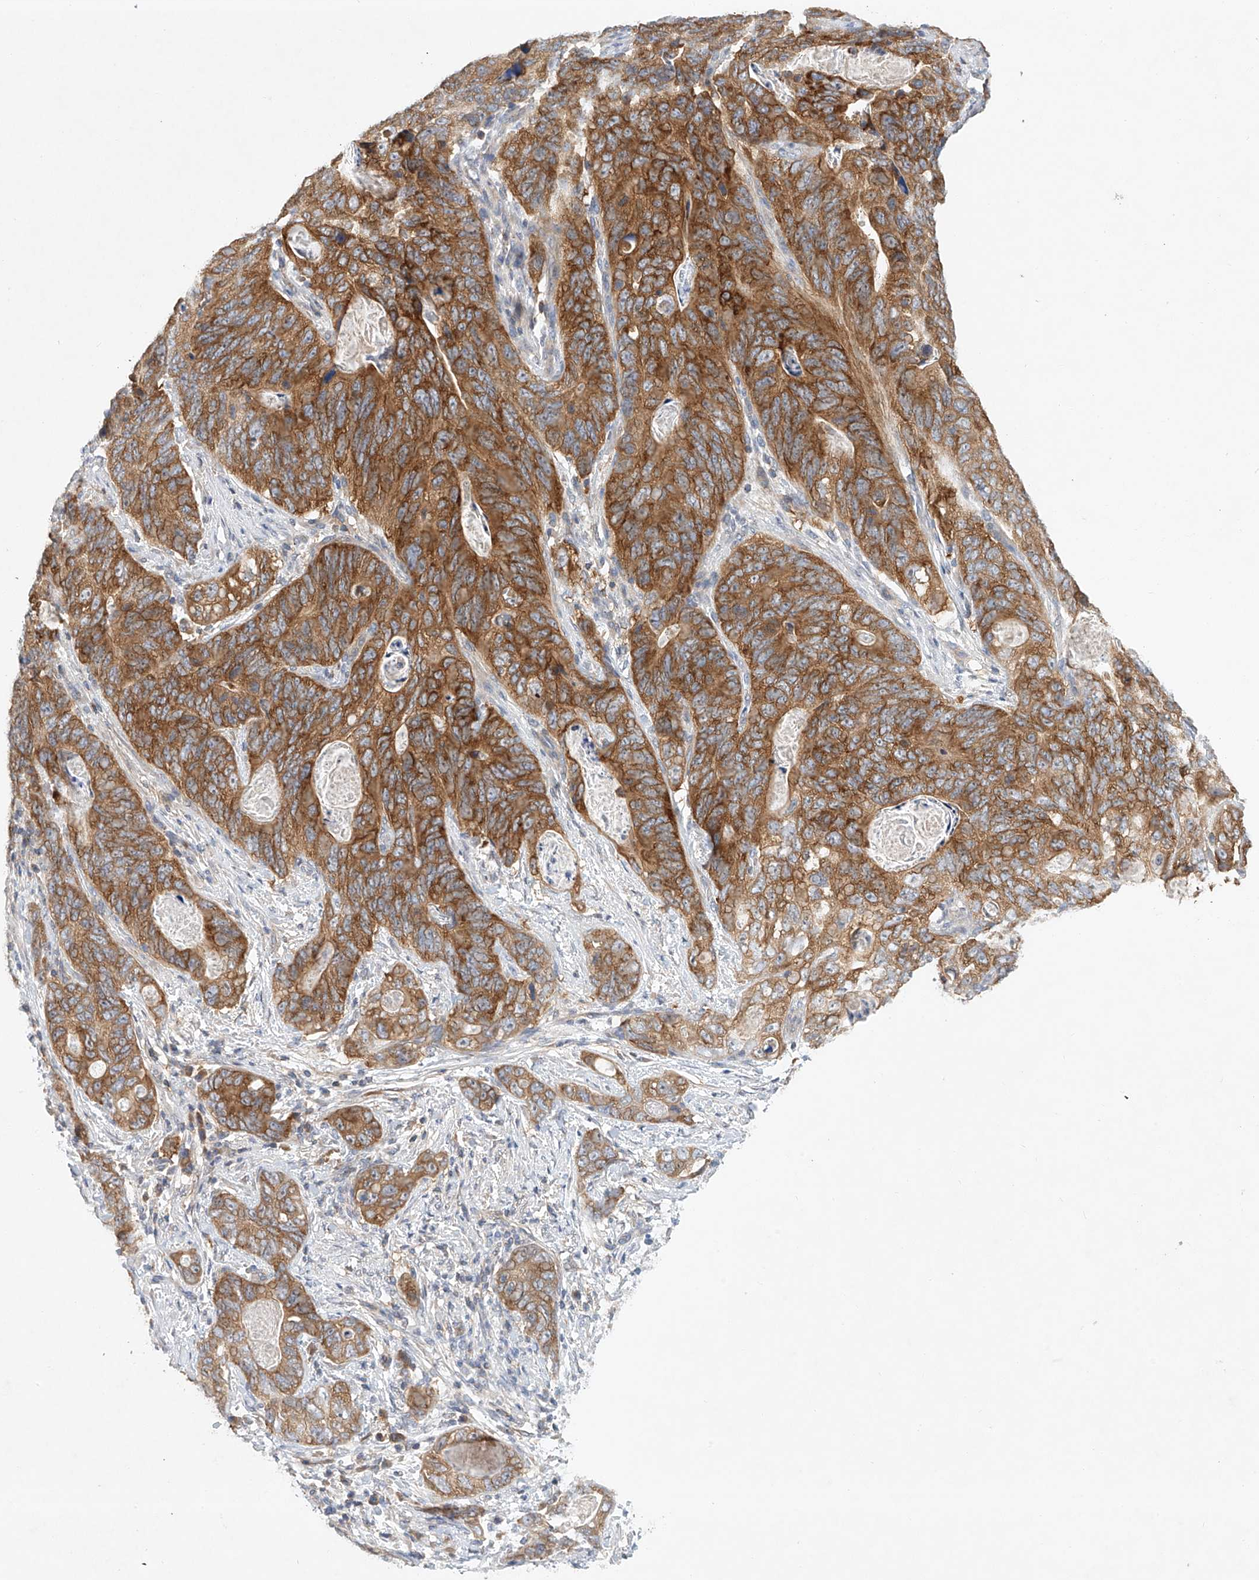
{"staining": {"intensity": "strong", "quantity": ">75%", "location": "cytoplasmic/membranous"}, "tissue": "stomach cancer", "cell_type": "Tumor cells", "image_type": "cancer", "snomed": [{"axis": "morphology", "description": "Normal tissue, NOS"}, {"axis": "morphology", "description": "Adenocarcinoma, NOS"}, {"axis": "topography", "description": "Stomach"}], "caption": "Protein expression analysis of human stomach adenocarcinoma reveals strong cytoplasmic/membranous expression in about >75% of tumor cells. The protein of interest is shown in brown color, while the nuclei are stained blue.", "gene": "CARMIL1", "patient": {"sex": "female", "age": 89}}